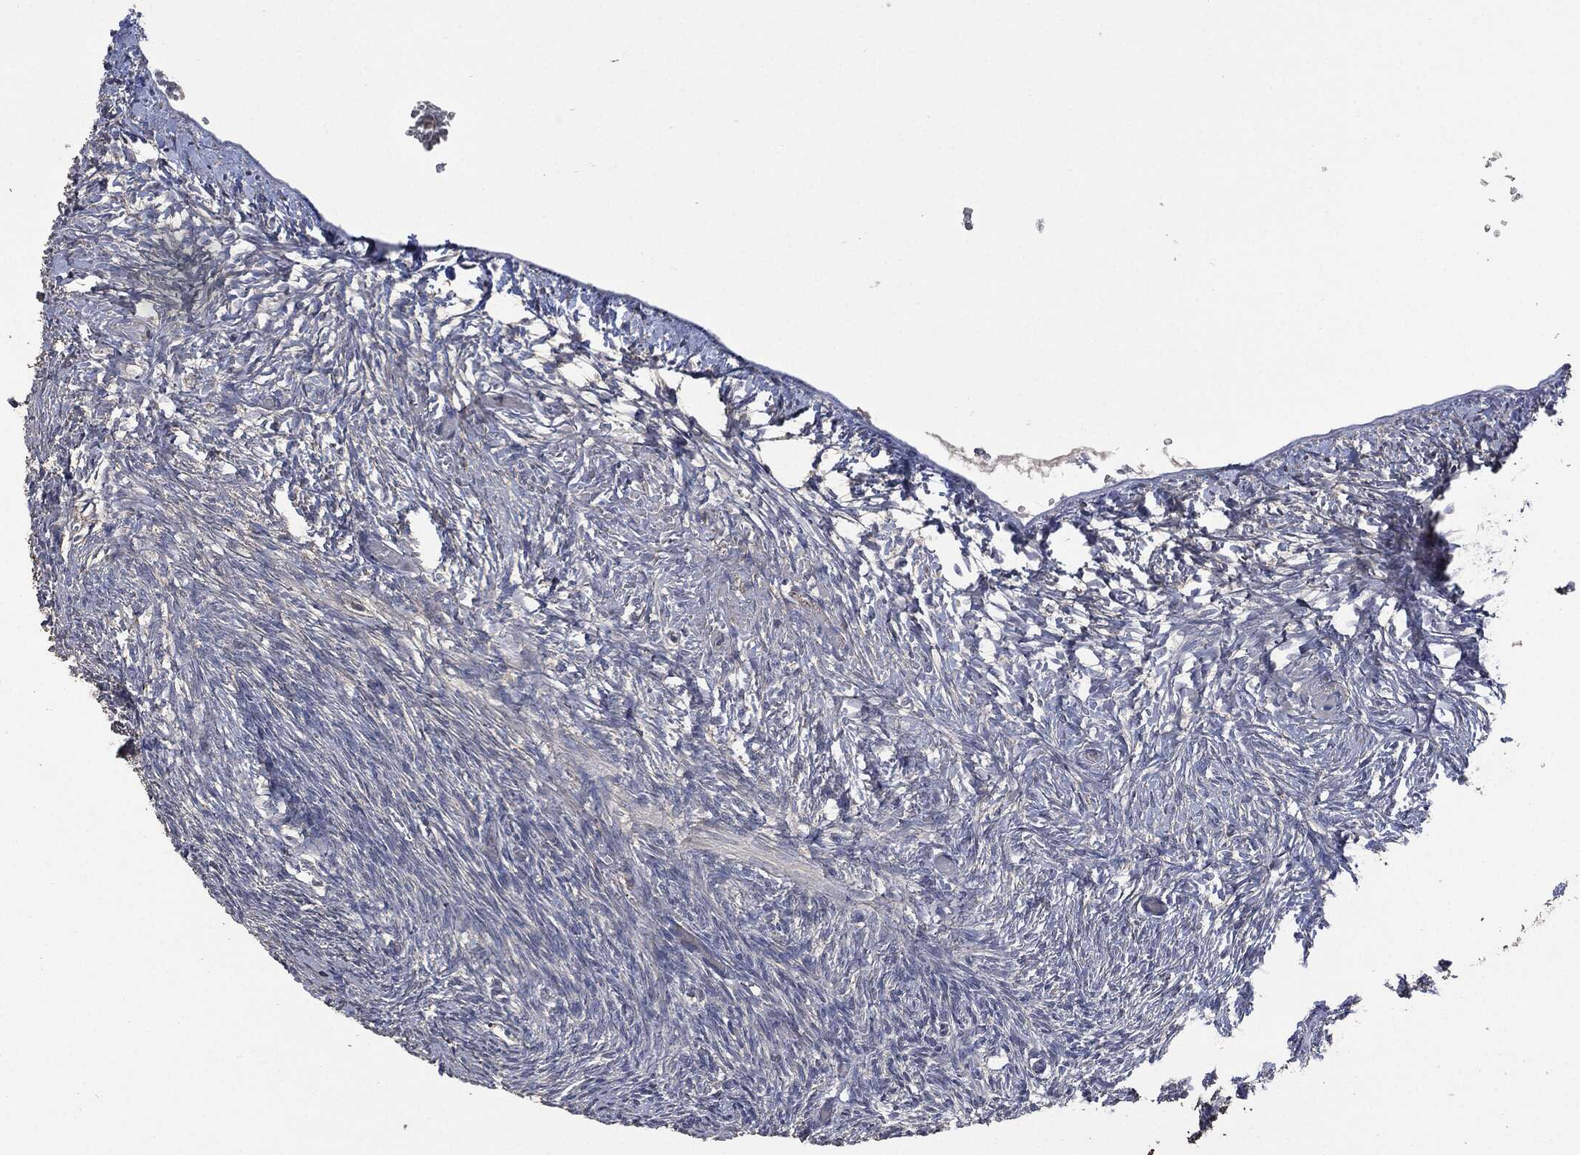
{"staining": {"intensity": "negative", "quantity": "none", "location": "none"}, "tissue": "ovary", "cell_type": "Follicle cells", "image_type": "normal", "snomed": [{"axis": "morphology", "description": "Normal tissue, NOS"}, {"axis": "topography", "description": "Ovary"}], "caption": "IHC of benign ovary reveals no positivity in follicle cells.", "gene": "MSLN", "patient": {"sex": "female", "age": 39}}